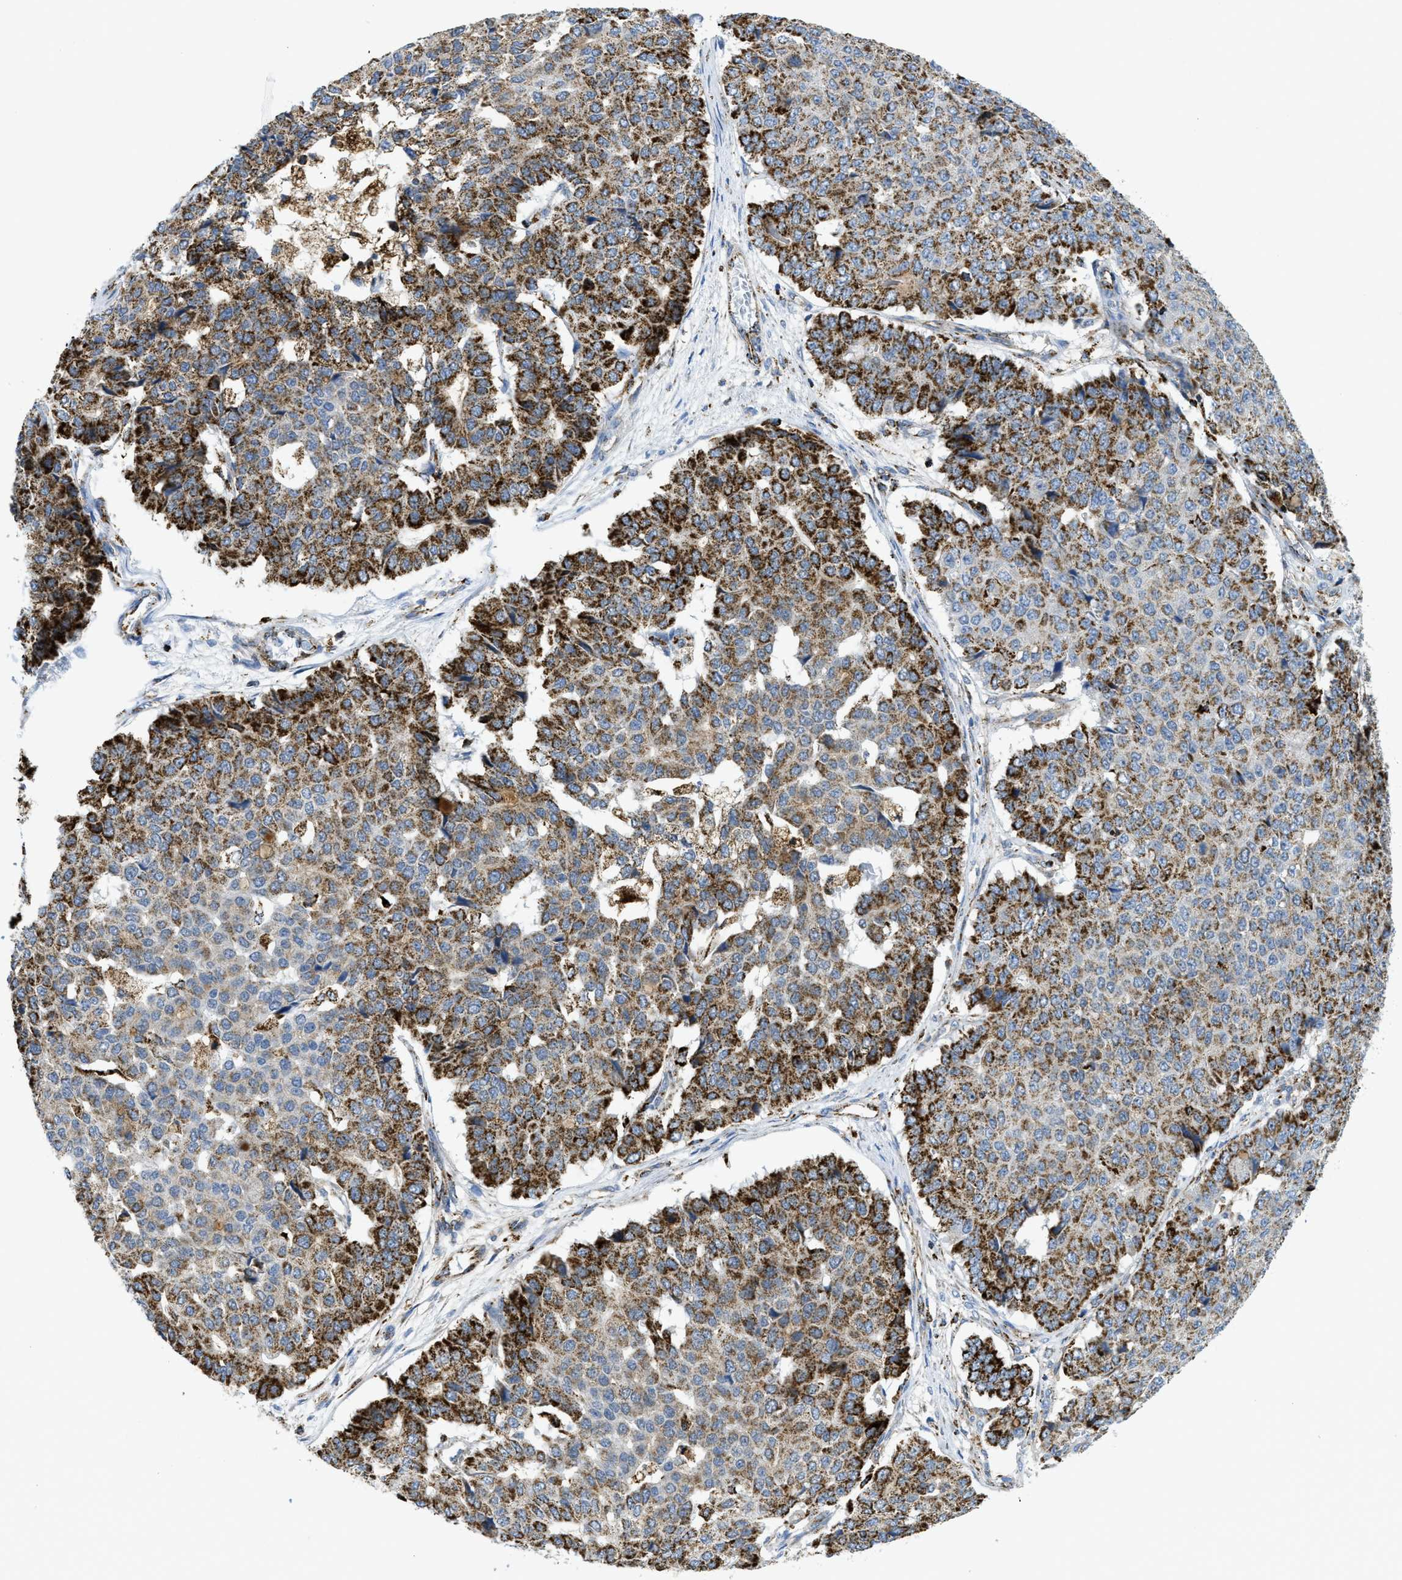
{"staining": {"intensity": "strong", "quantity": ">75%", "location": "cytoplasmic/membranous"}, "tissue": "pancreatic cancer", "cell_type": "Tumor cells", "image_type": "cancer", "snomed": [{"axis": "morphology", "description": "Adenocarcinoma, NOS"}, {"axis": "topography", "description": "Pancreas"}], "caption": "Immunohistochemistry histopathology image of neoplastic tissue: human pancreatic adenocarcinoma stained using immunohistochemistry displays high levels of strong protein expression localized specifically in the cytoplasmic/membranous of tumor cells, appearing as a cytoplasmic/membranous brown color.", "gene": "SQOR", "patient": {"sex": "male", "age": 50}}